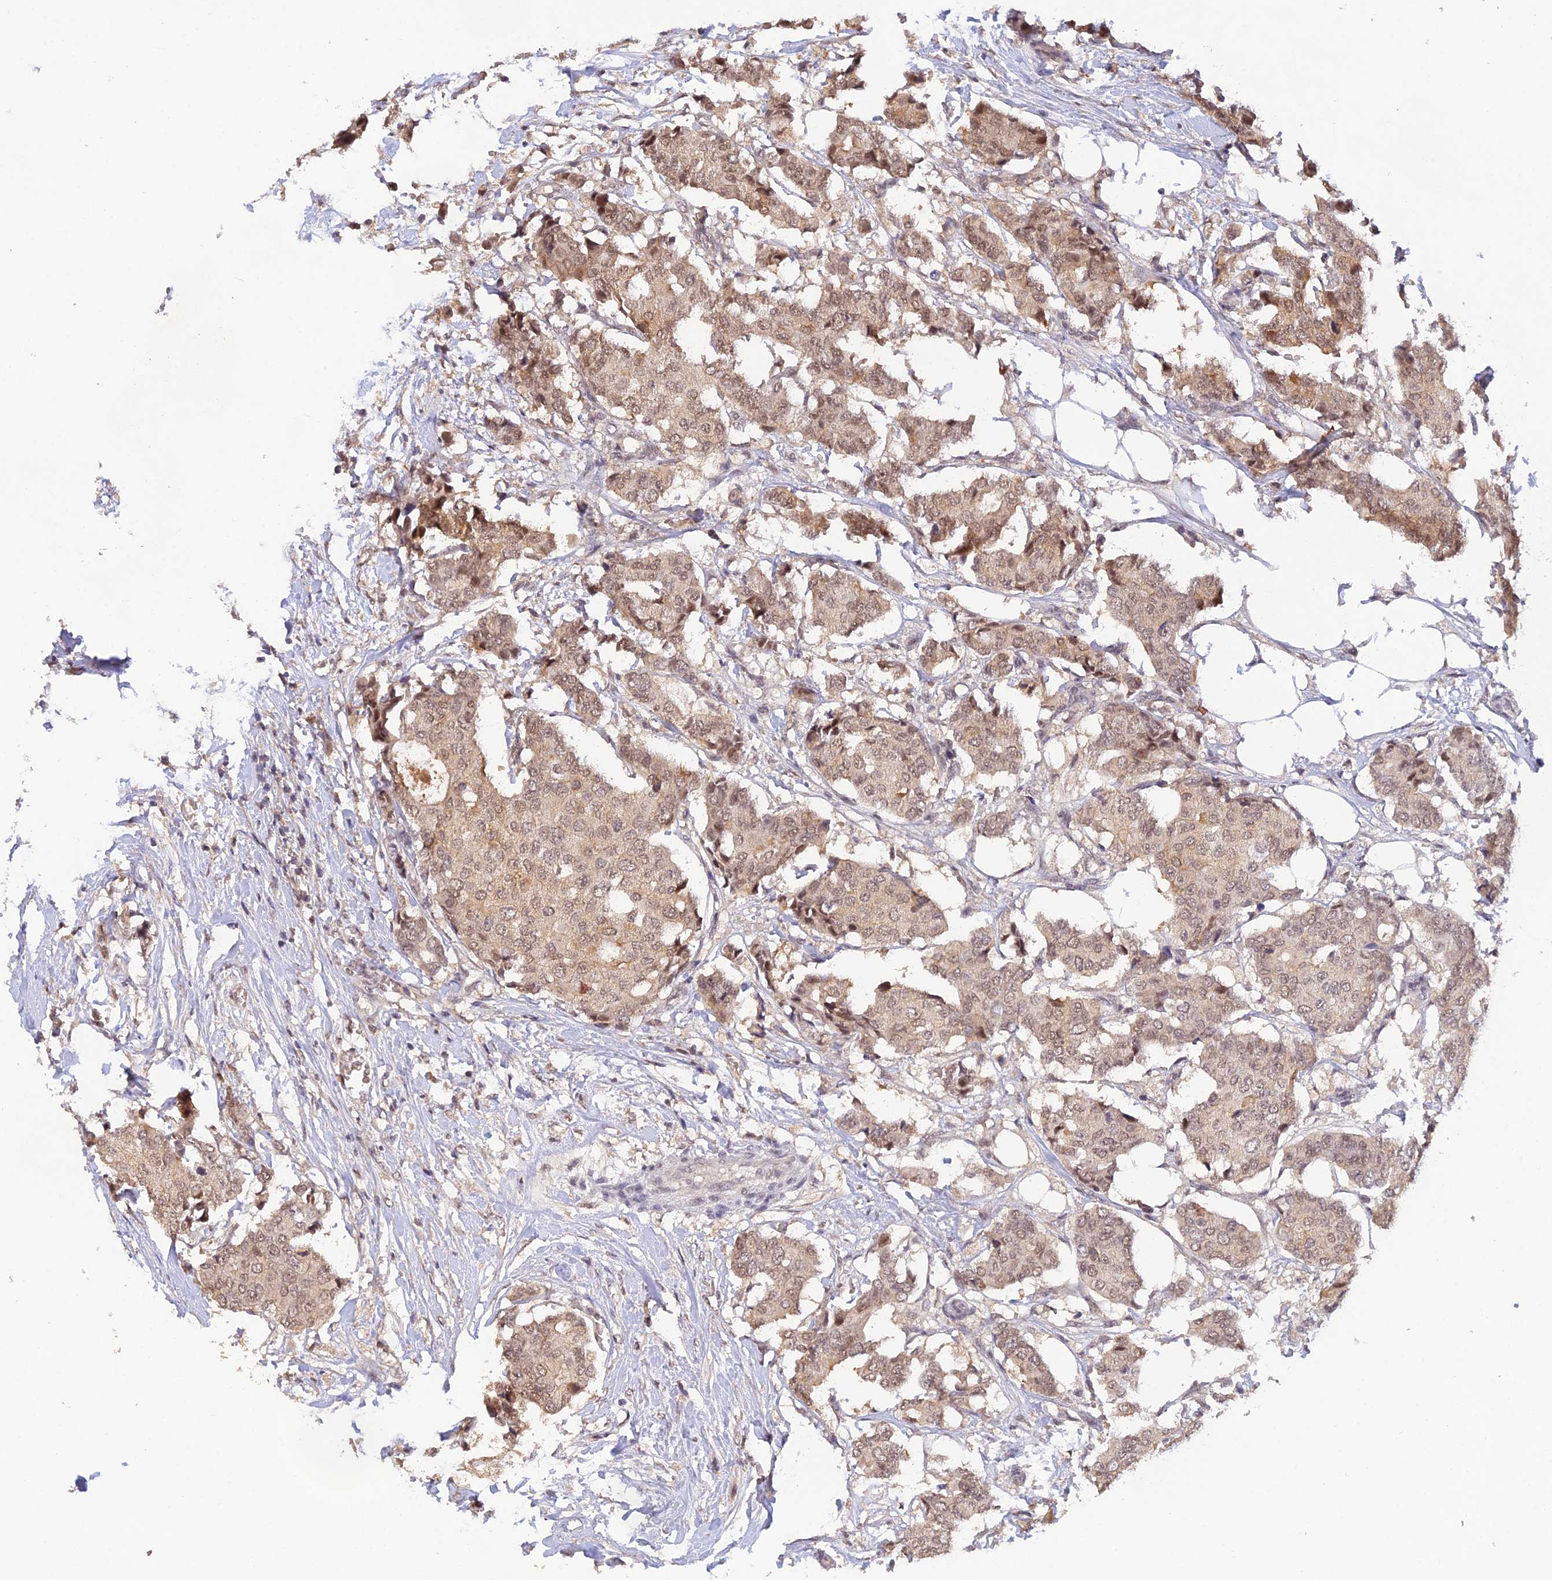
{"staining": {"intensity": "moderate", "quantity": ">75%", "location": "cytoplasmic/membranous,nuclear"}, "tissue": "breast cancer", "cell_type": "Tumor cells", "image_type": "cancer", "snomed": [{"axis": "morphology", "description": "Duct carcinoma"}, {"axis": "topography", "description": "Breast"}], "caption": "The image shows immunohistochemical staining of breast cancer. There is moderate cytoplasmic/membranous and nuclear positivity is appreciated in approximately >75% of tumor cells.", "gene": "ZNF436", "patient": {"sex": "female", "age": 75}}